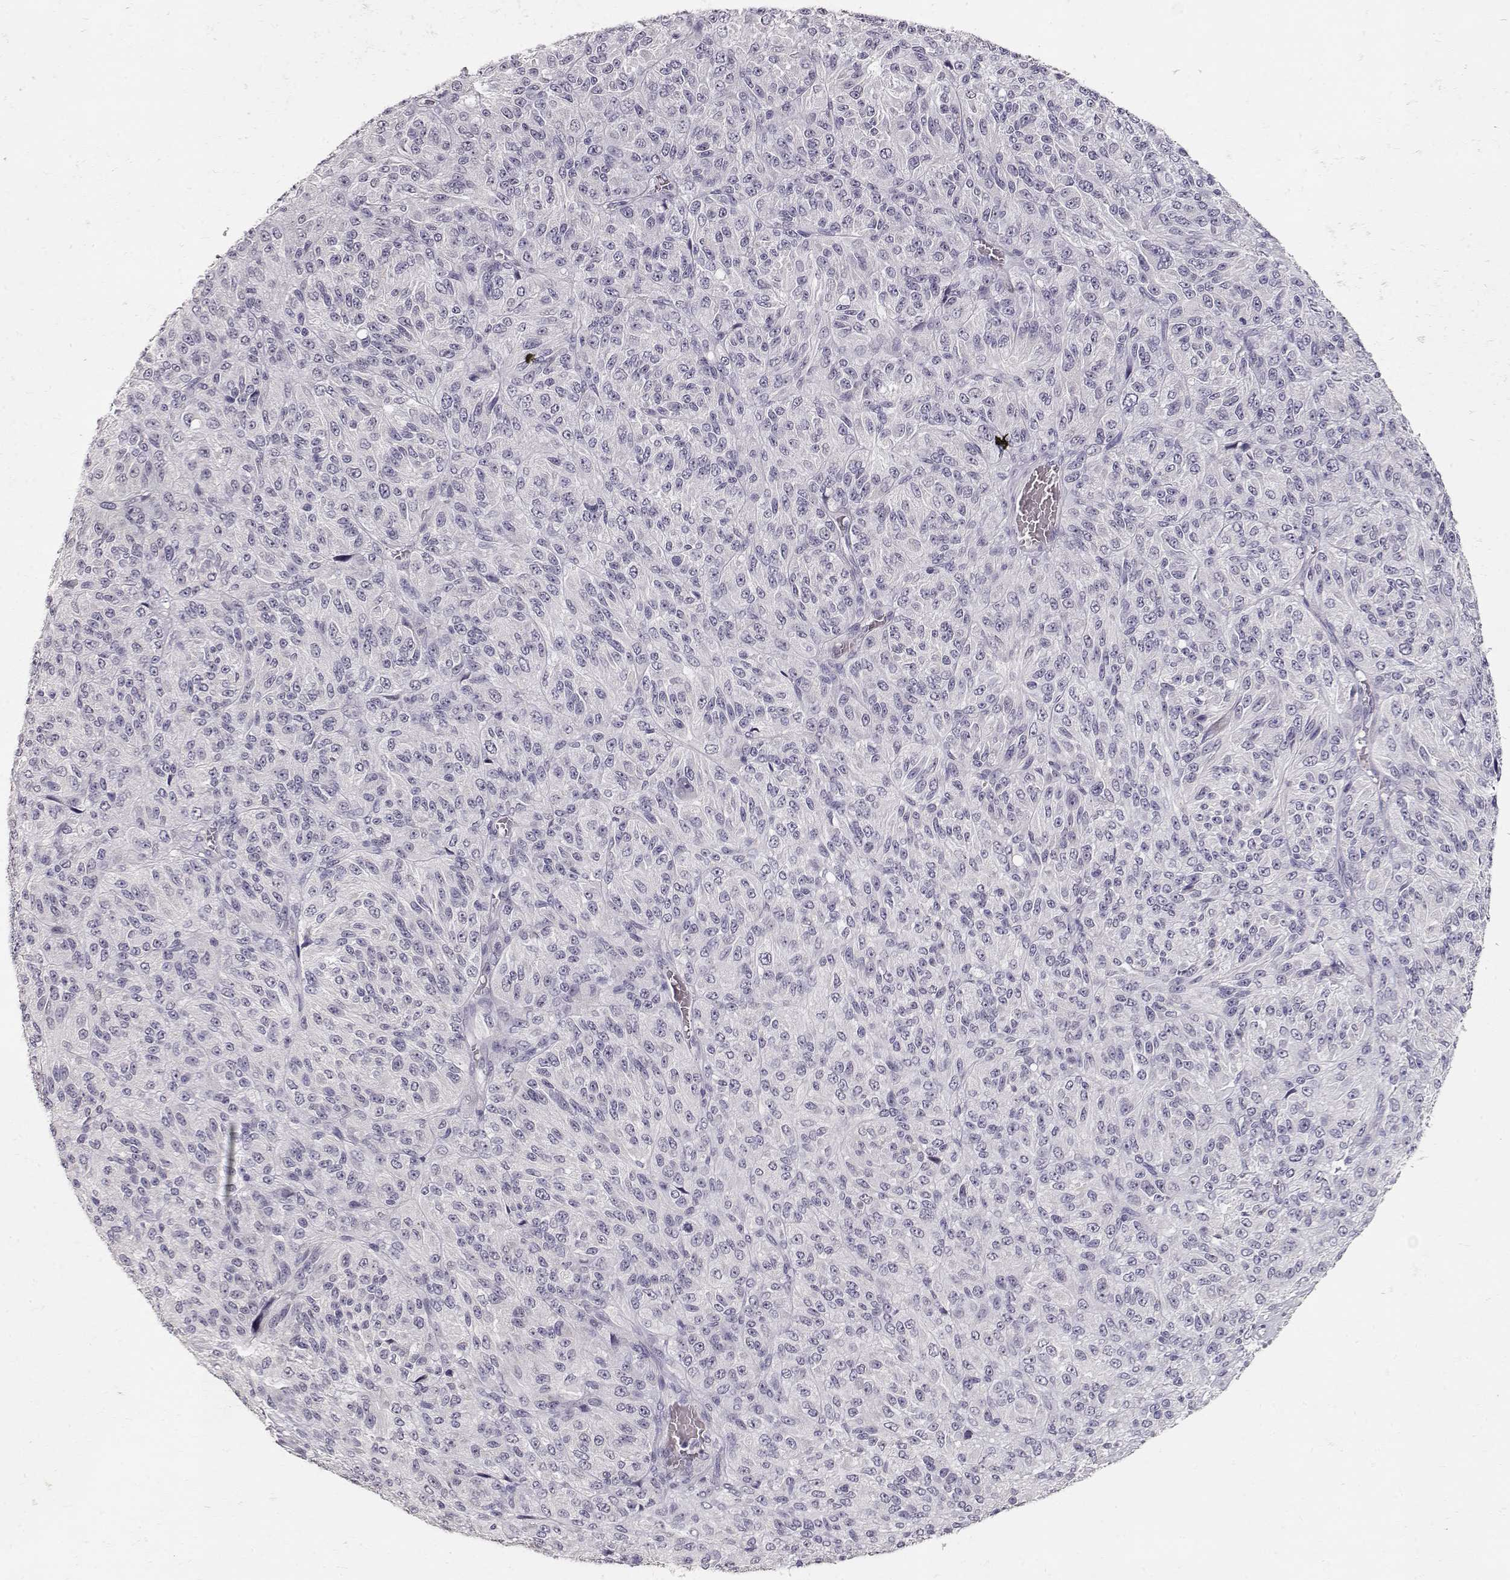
{"staining": {"intensity": "negative", "quantity": "none", "location": "none"}, "tissue": "melanoma", "cell_type": "Tumor cells", "image_type": "cancer", "snomed": [{"axis": "morphology", "description": "Malignant melanoma, Metastatic site"}, {"axis": "topography", "description": "Brain"}], "caption": "A histopathology image of melanoma stained for a protein shows no brown staining in tumor cells. (Immunohistochemistry, brightfield microscopy, high magnification).", "gene": "TPH2", "patient": {"sex": "female", "age": 56}}